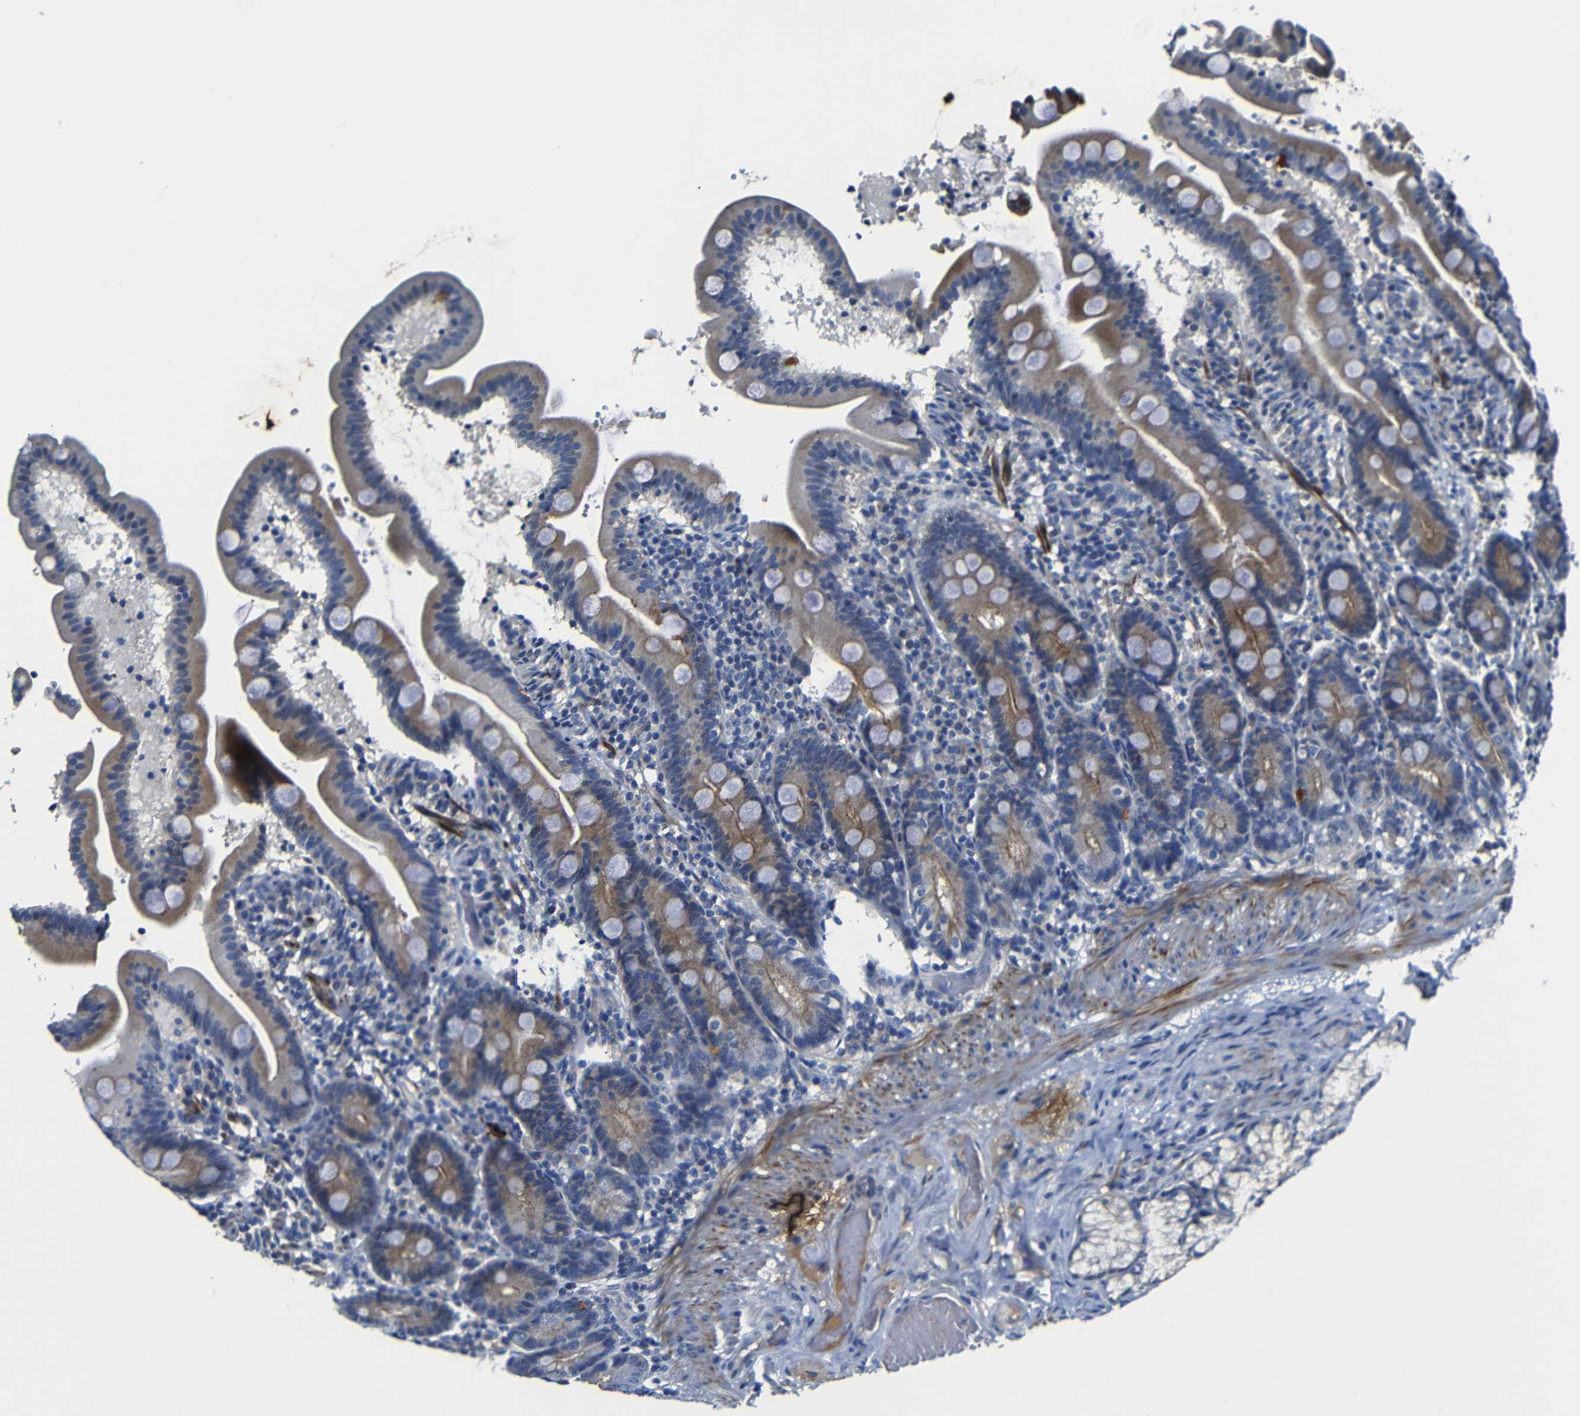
{"staining": {"intensity": "moderate", "quantity": "<25%", "location": "cytoplasmic/membranous"}, "tissue": "duodenum", "cell_type": "Glandular cells", "image_type": "normal", "snomed": [{"axis": "morphology", "description": "Normal tissue, NOS"}, {"axis": "topography", "description": "Duodenum"}], "caption": "This photomicrograph exhibits IHC staining of benign duodenum, with low moderate cytoplasmic/membranous positivity in about <25% of glandular cells.", "gene": "AFDN", "patient": {"sex": "male", "age": 54}}